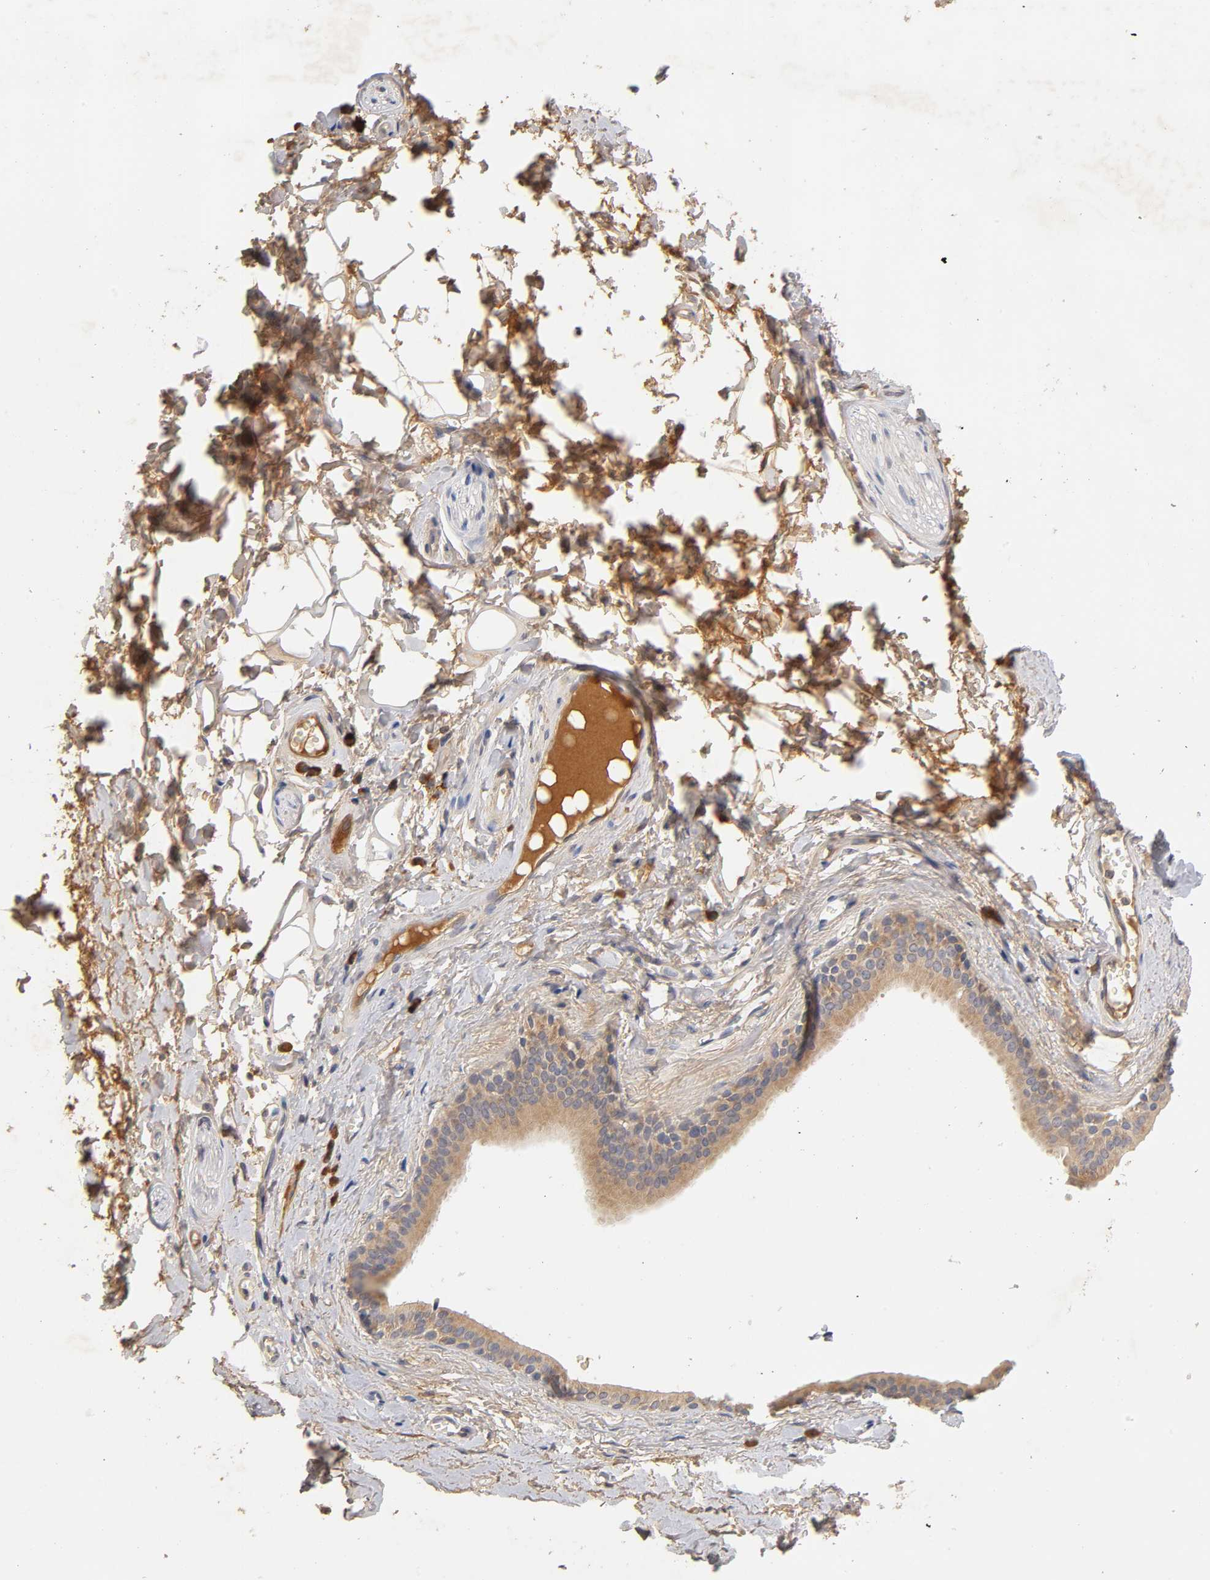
{"staining": {"intensity": "moderate", "quantity": "25%-75%", "location": "none"}, "tissue": "adipose tissue", "cell_type": "Adipocytes", "image_type": "normal", "snomed": [{"axis": "morphology", "description": "Normal tissue, NOS"}, {"axis": "morphology", "description": "Inflammation, NOS"}, {"axis": "topography", "description": "Salivary gland"}, {"axis": "topography", "description": "Peripheral nerve tissue"}], "caption": "The immunohistochemical stain labels moderate None staining in adipocytes of benign adipose tissue.", "gene": "RPS29", "patient": {"sex": "female", "age": 75}}